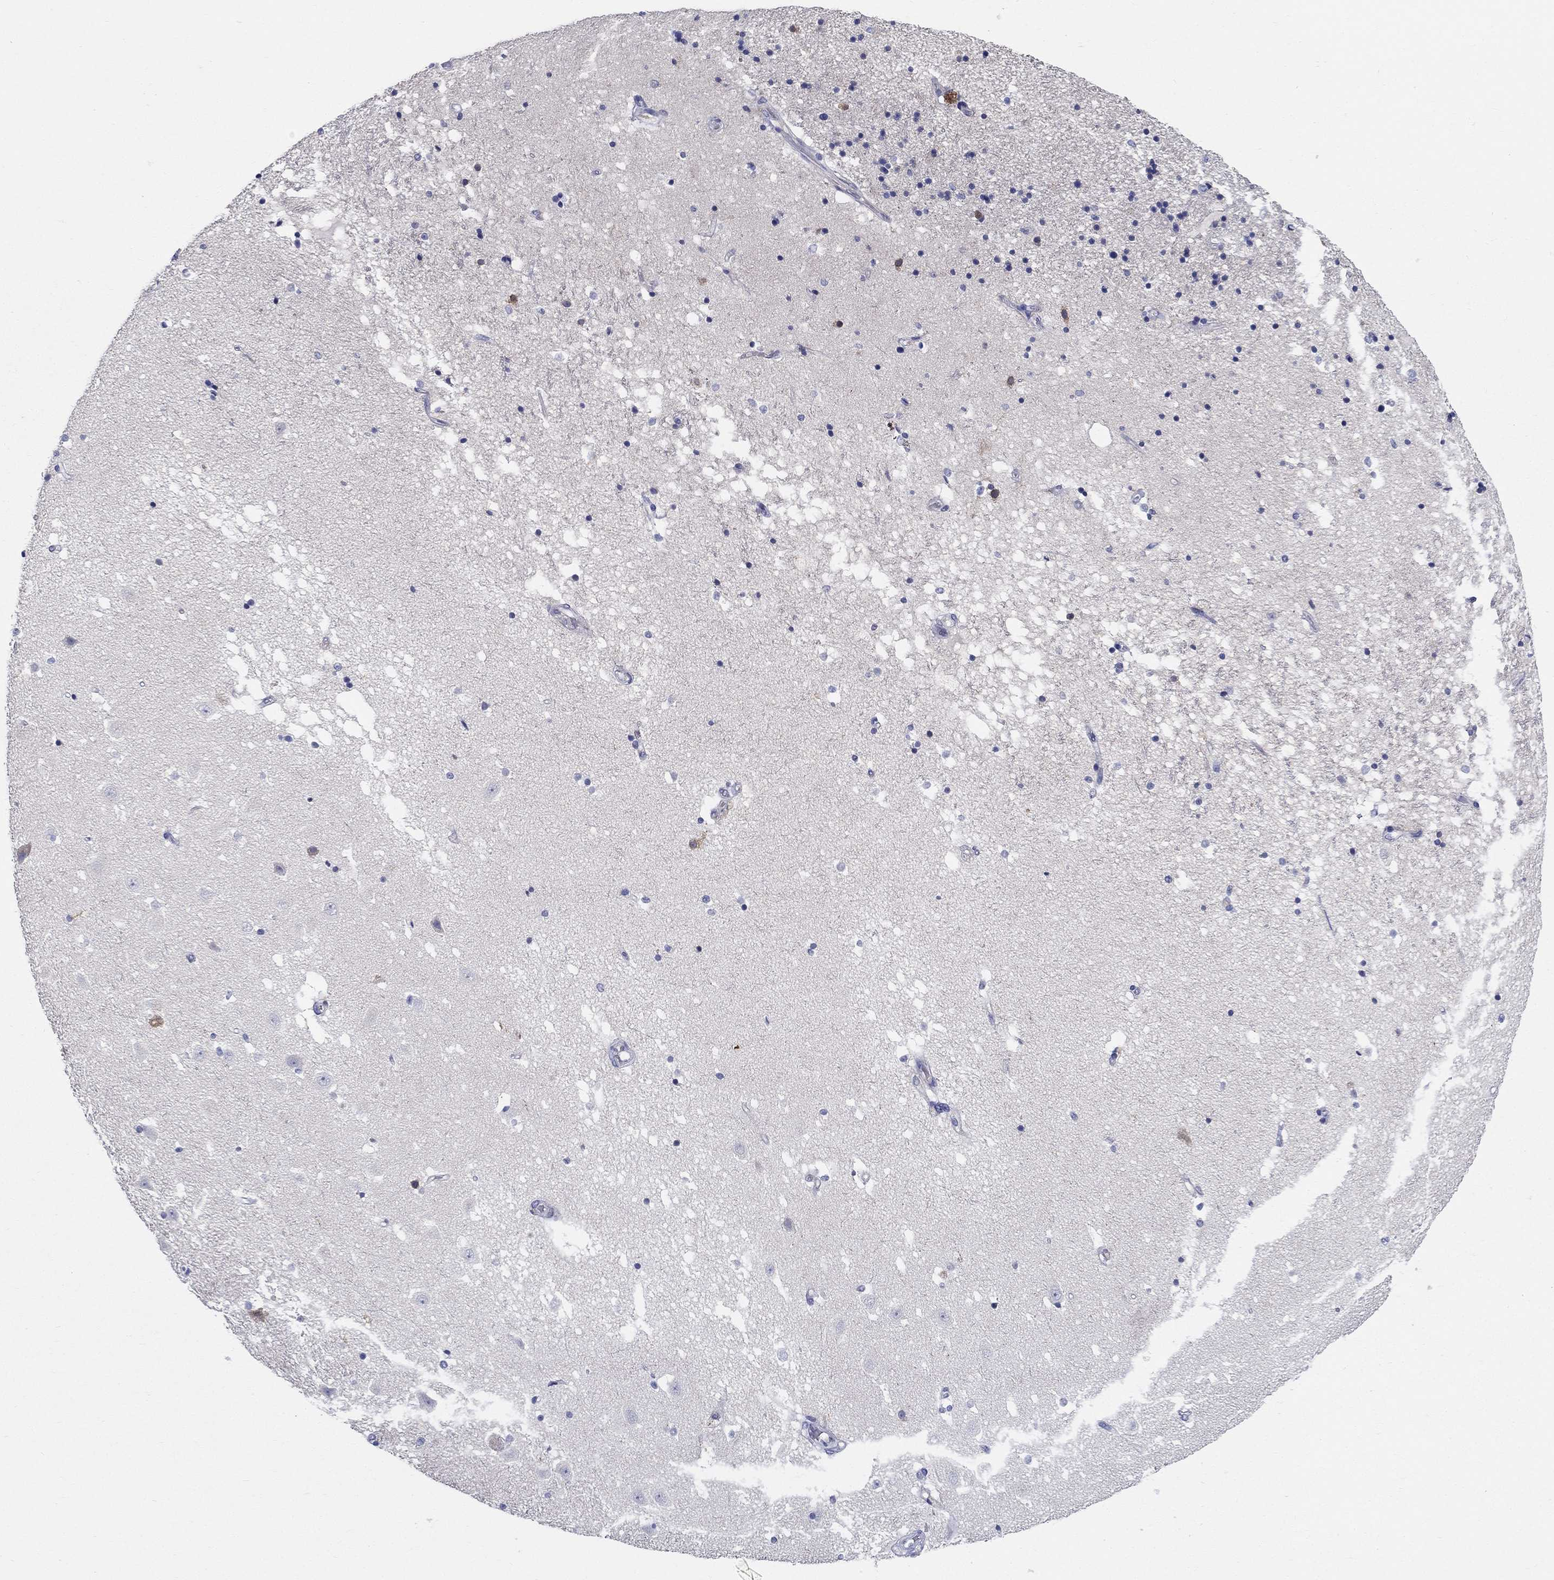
{"staining": {"intensity": "negative", "quantity": "none", "location": "none"}, "tissue": "hippocampus", "cell_type": "Glial cells", "image_type": "normal", "snomed": [{"axis": "morphology", "description": "Normal tissue, NOS"}, {"axis": "topography", "description": "Hippocampus"}], "caption": "Immunohistochemistry micrograph of unremarkable human hippocampus stained for a protein (brown), which exhibits no staining in glial cells.", "gene": "RAP1GAP", "patient": {"sex": "male", "age": 49}}